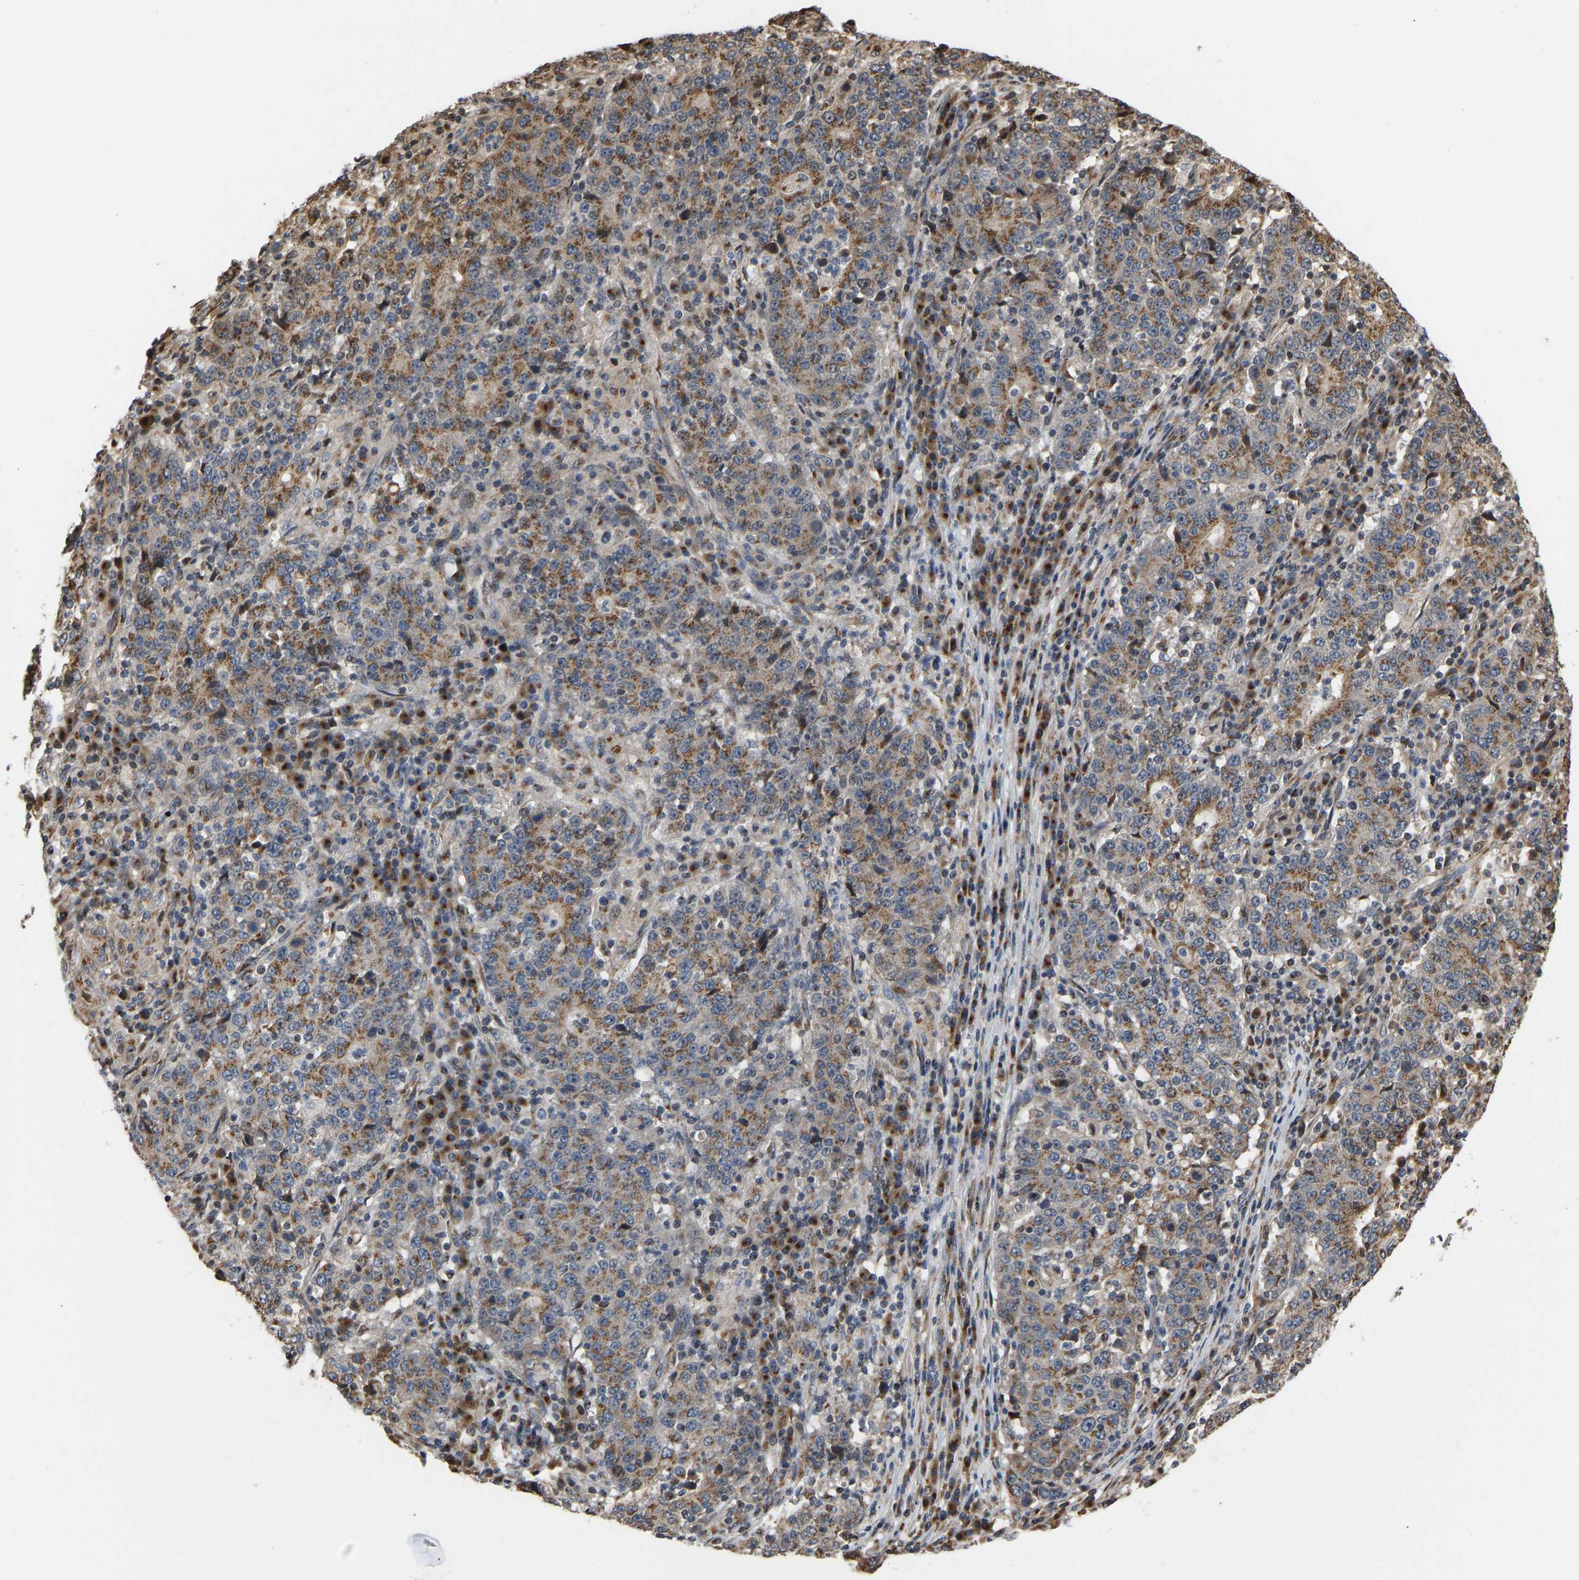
{"staining": {"intensity": "moderate", "quantity": ">75%", "location": "cytoplasmic/membranous"}, "tissue": "stomach cancer", "cell_type": "Tumor cells", "image_type": "cancer", "snomed": [{"axis": "morphology", "description": "Adenocarcinoma, NOS"}, {"axis": "topography", "description": "Stomach"}], "caption": "Stomach cancer (adenocarcinoma) was stained to show a protein in brown. There is medium levels of moderate cytoplasmic/membranous staining in approximately >75% of tumor cells.", "gene": "YIPF4", "patient": {"sex": "male", "age": 59}}